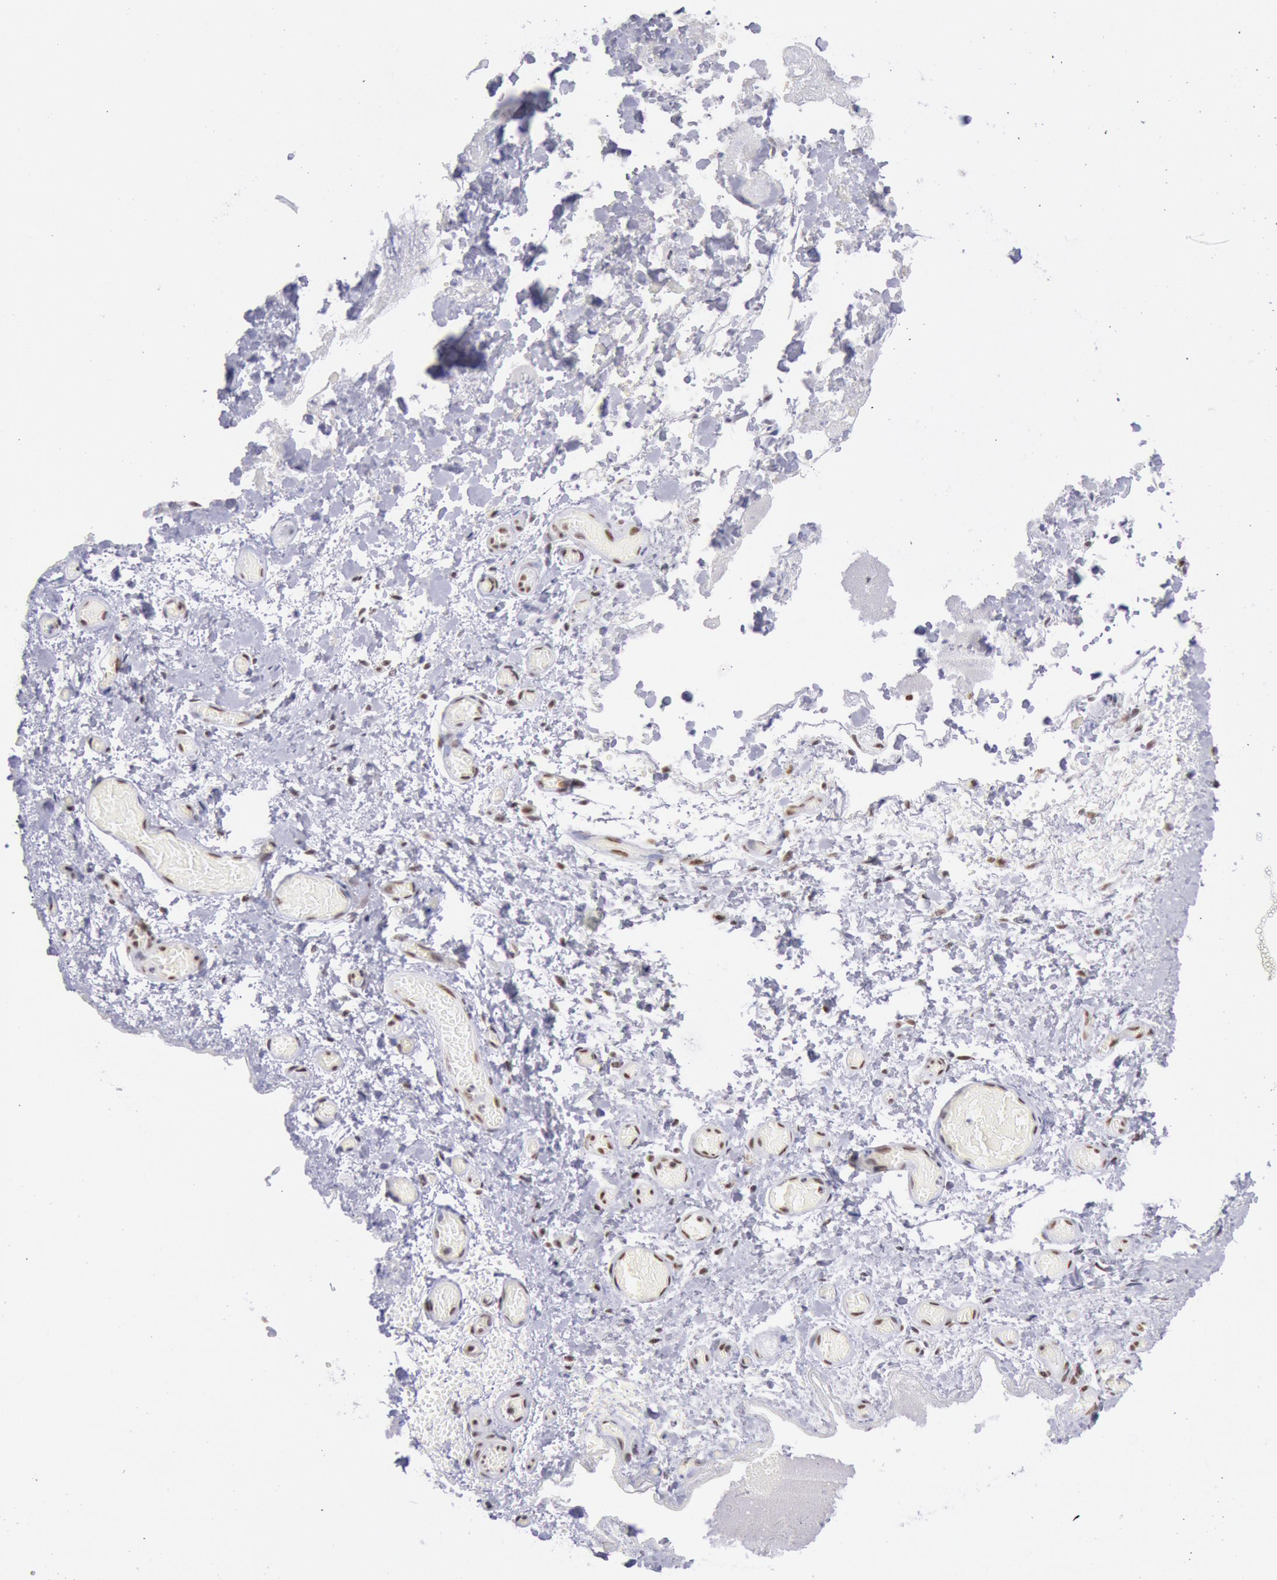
{"staining": {"intensity": "moderate", "quantity": ">75%", "location": "nuclear"}, "tissue": "skeletal muscle", "cell_type": "Myocytes", "image_type": "normal", "snomed": [{"axis": "morphology", "description": "Normal tissue, NOS"}, {"axis": "topography", "description": "Skeletal muscle"}, {"axis": "topography", "description": "Soft tissue"}], "caption": "Immunohistochemical staining of unremarkable human skeletal muscle shows >75% levels of moderate nuclear protein positivity in about >75% of myocytes.", "gene": "SNRPD3", "patient": {"sex": "female", "age": 58}}